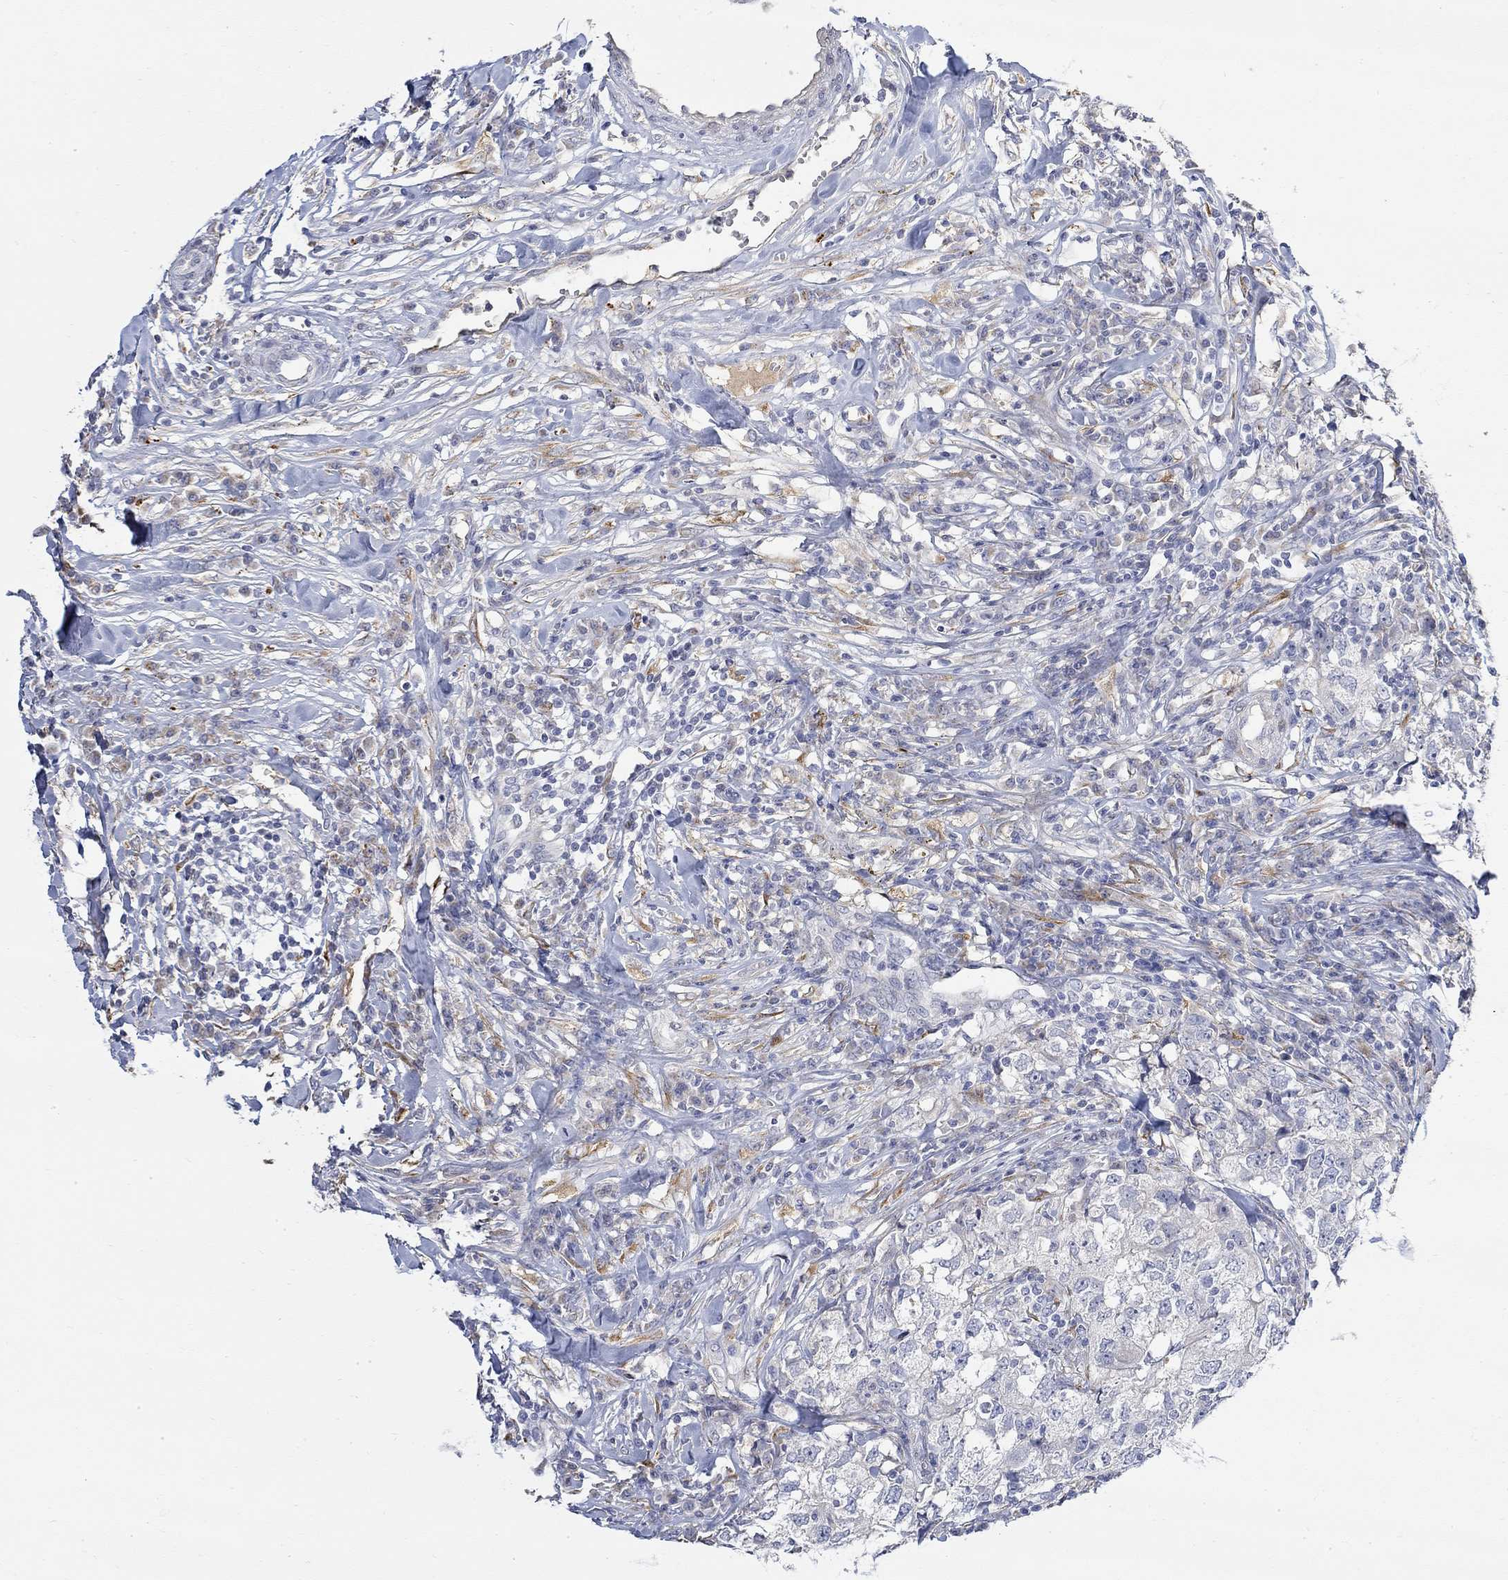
{"staining": {"intensity": "negative", "quantity": "none", "location": "none"}, "tissue": "breast cancer", "cell_type": "Tumor cells", "image_type": "cancer", "snomed": [{"axis": "morphology", "description": "Duct carcinoma"}, {"axis": "topography", "description": "Breast"}], "caption": "Immunohistochemical staining of breast cancer demonstrates no significant positivity in tumor cells.", "gene": "FNDC5", "patient": {"sex": "female", "age": 30}}